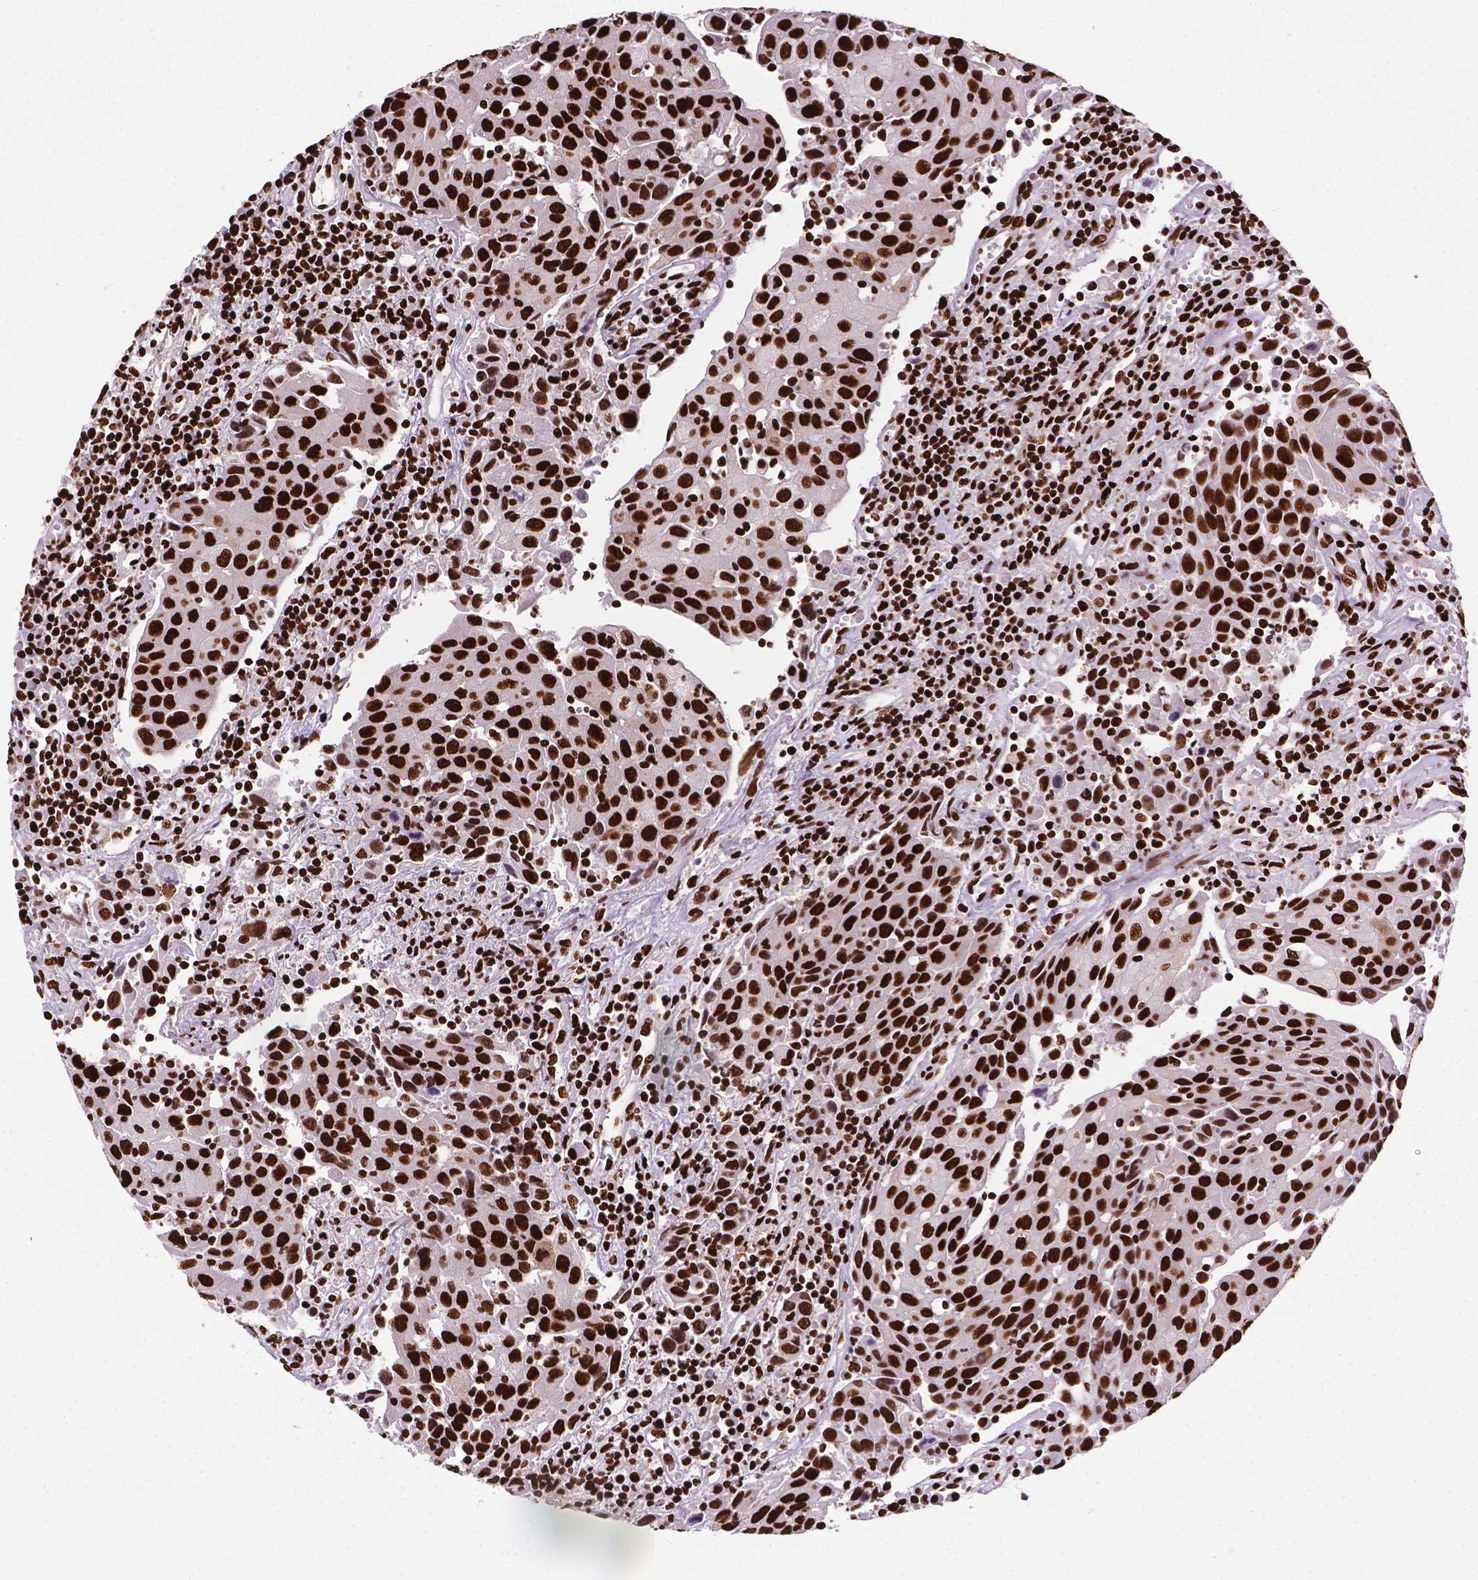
{"staining": {"intensity": "strong", "quantity": ">75%", "location": "nuclear"}, "tissue": "urothelial cancer", "cell_type": "Tumor cells", "image_type": "cancer", "snomed": [{"axis": "morphology", "description": "Urothelial carcinoma, High grade"}, {"axis": "topography", "description": "Urinary bladder"}], "caption": "Urothelial cancer tissue displays strong nuclear expression in approximately >75% of tumor cells", "gene": "SMIM5", "patient": {"sex": "female", "age": 85}}